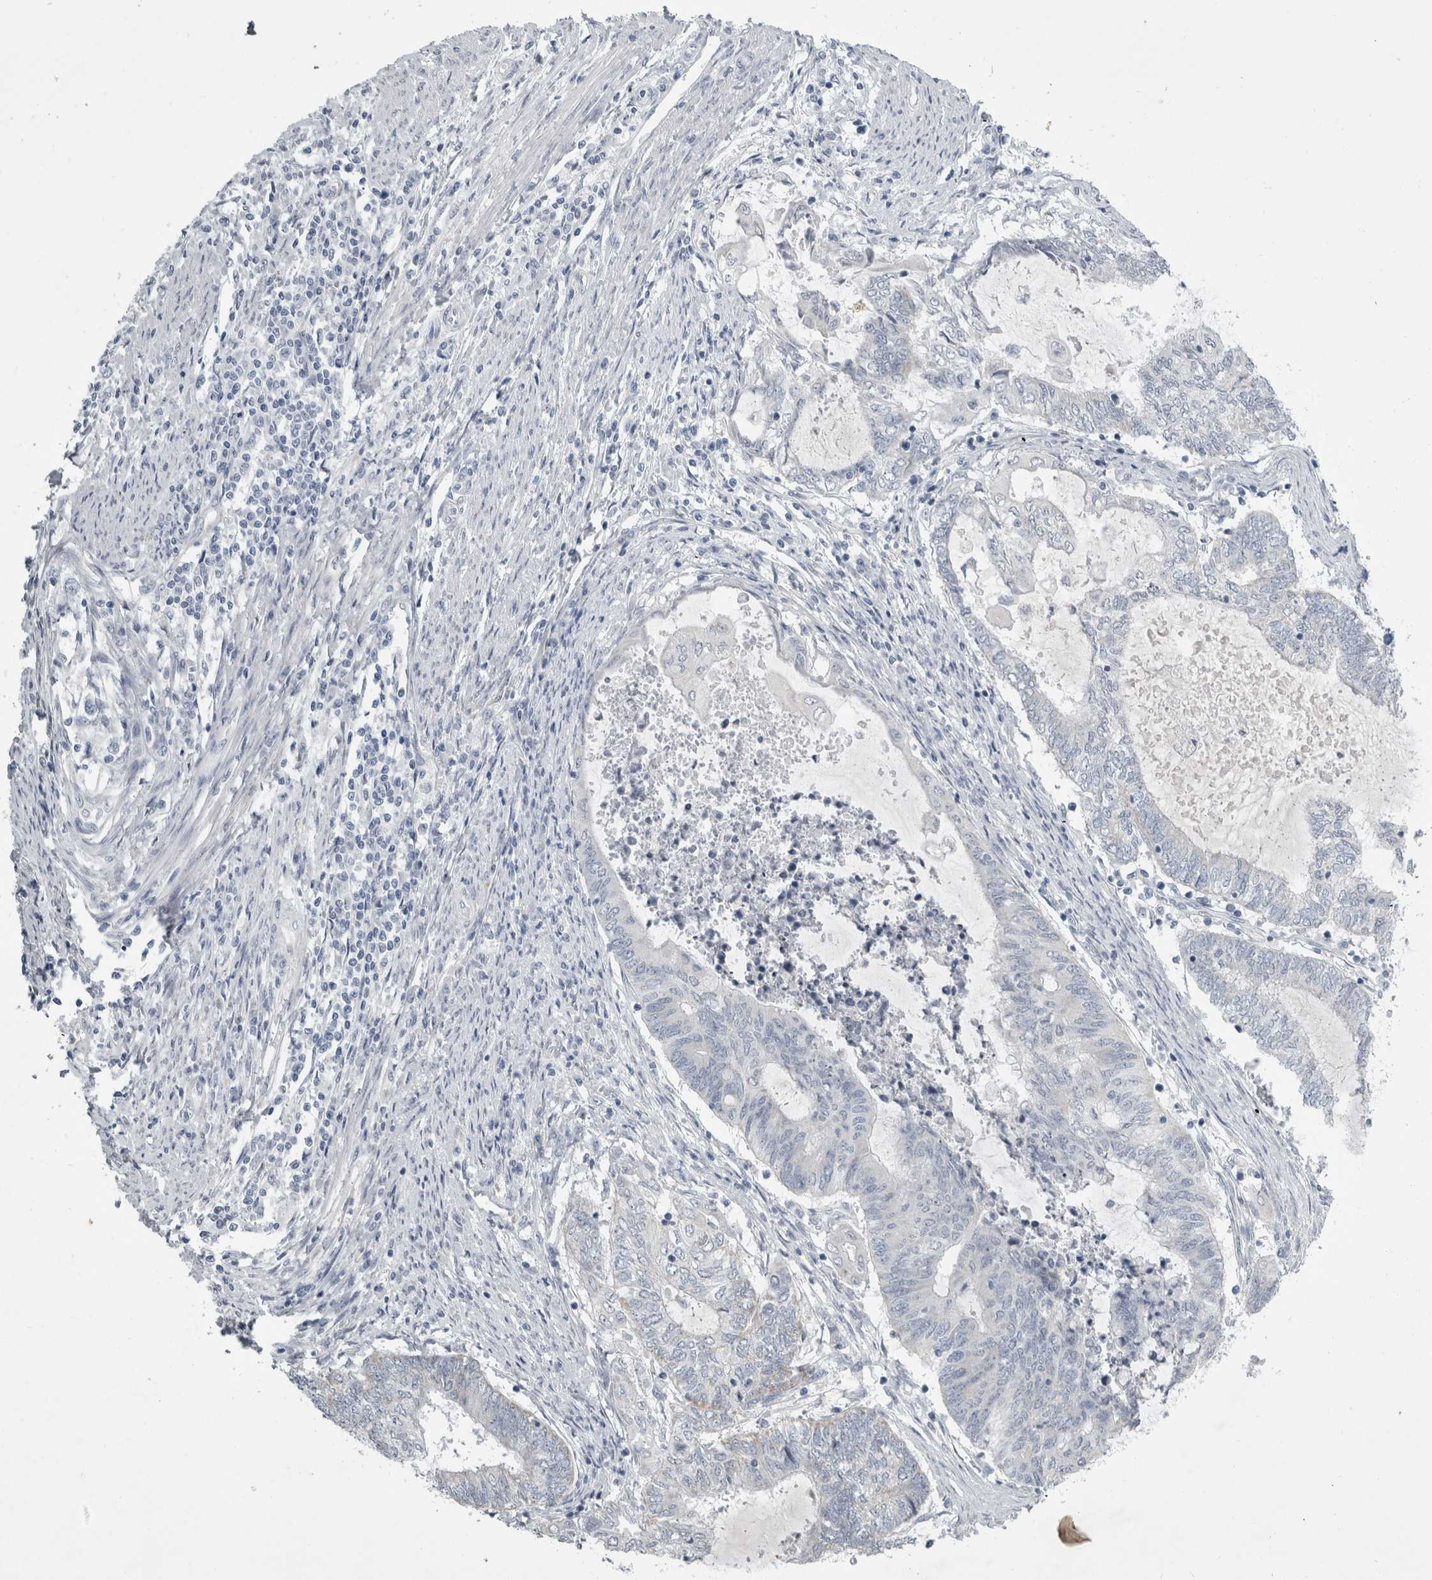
{"staining": {"intensity": "negative", "quantity": "none", "location": "none"}, "tissue": "endometrial cancer", "cell_type": "Tumor cells", "image_type": "cancer", "snomed": [{"axis": "morphology", "description": "Adenocarcinoma, NOS"}, {"axis": "topography", "description": "Uterus"}, {"axis": "topography", "description": "Endometrium"}], "caption": "This is an immunohistochemistry (IHC) image of endometrial cancer (adenocarcinoma). There is no staining in tumor cells.", "gene": "FXYD7", "patient": {"sex": "female", "age": 70}}